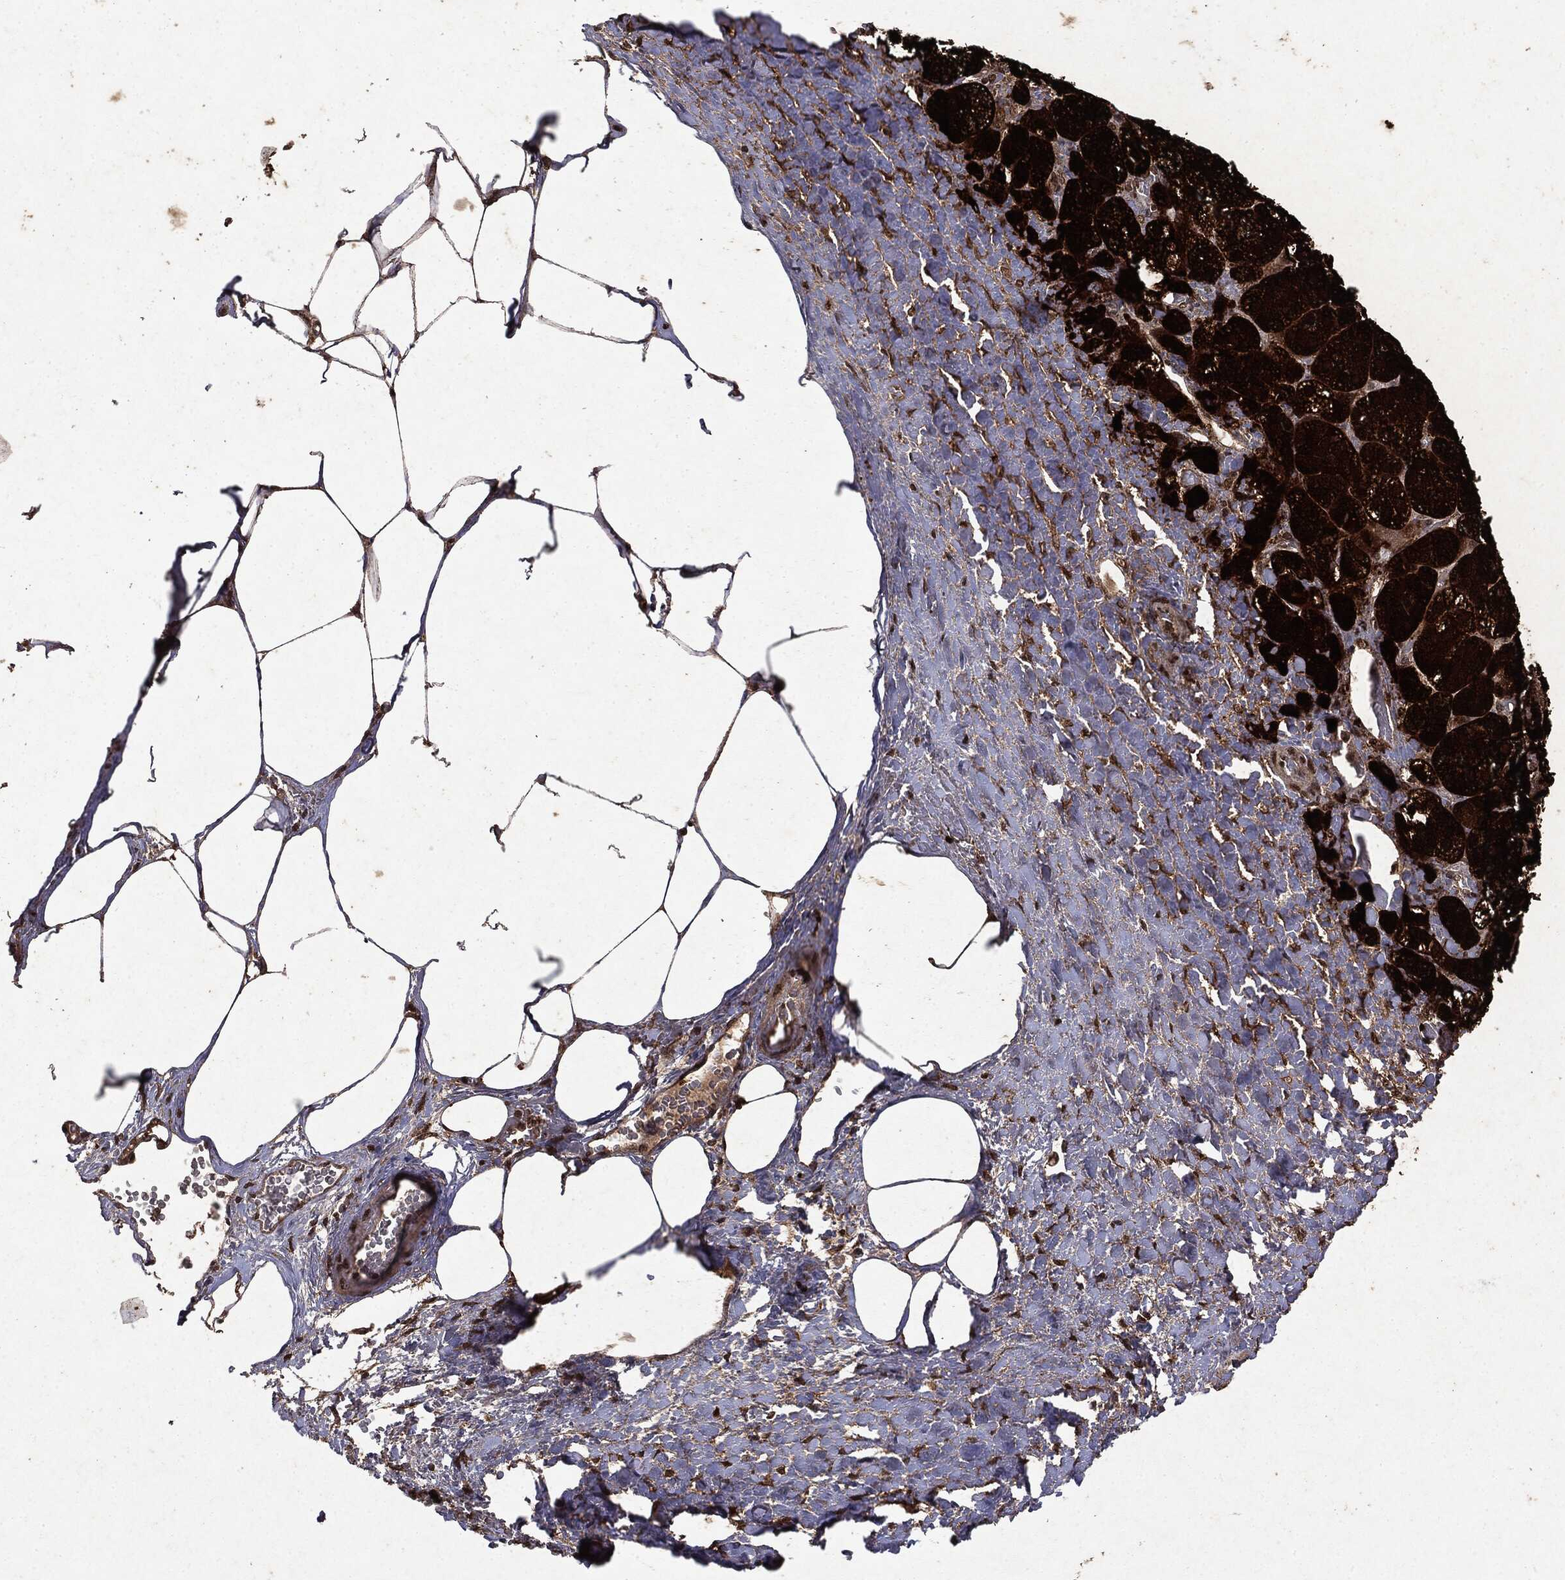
{"staining": {"intensity": "strong", "quantity": ">75%", "location": "cytoplasmic/membranous,nuclear"}, "tissue": "adrenal gland", "cell_type": "Glandular cells", "image_type": "normal", "snomed": [{"axis": "morphology", "description": "Normal tissue, NOS"}, {"axis": "topography", "description": "Adrenal gland"}], "caption": "High-magnification brightfield microscopy of unremarkable adrenal gland stained with DAB (3,3'-diaminobenzidine) (brown) and counterstained with hematoxylin (blue). glandular cells exhibit strong cytoplasmic/membranous,nuclear positivity is present in about>75% of cells.", "gene": "PEBP1", "patient": {"sex": "male", "age": 57}}